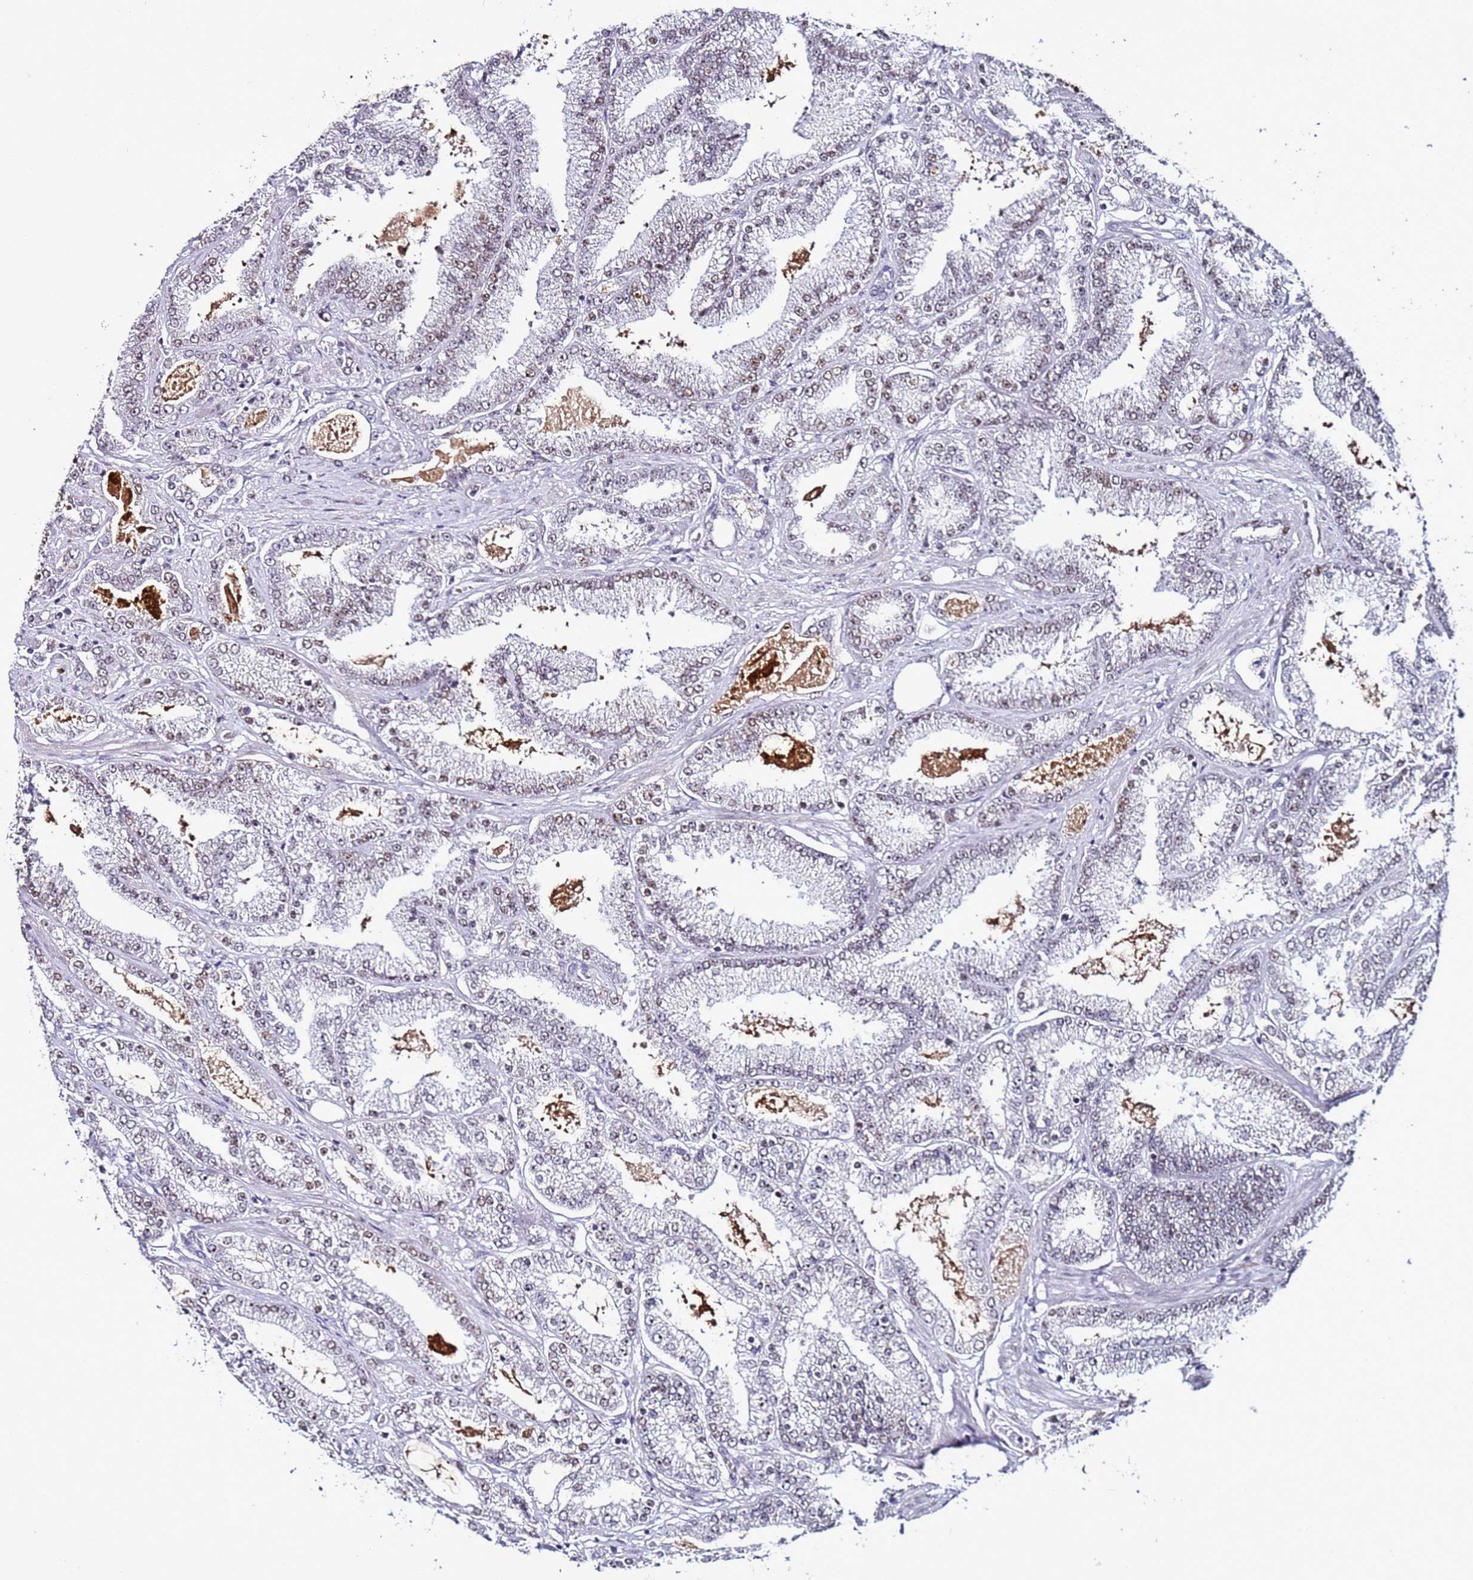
{"staining": {"intensity": "weak", "quantity": "<25%", "location": "nuclear"}, "tissue": "prostate cancer", "cell_type": "Tumor cells", "image_type": "cancer", "snomed": [{"axis": "morphology", "description": "Adenocarcinoma, High grade"}, {"axis": "topography", "description": "Prostate"}], "caption": "Immunohistochemistry (IHC) of prostate cancer (adenocarcinoma (high-grade)) displays no positivity in tumor cells.", "gene": "PSMA7", "patient": {"sex": "male", "age": 68}}